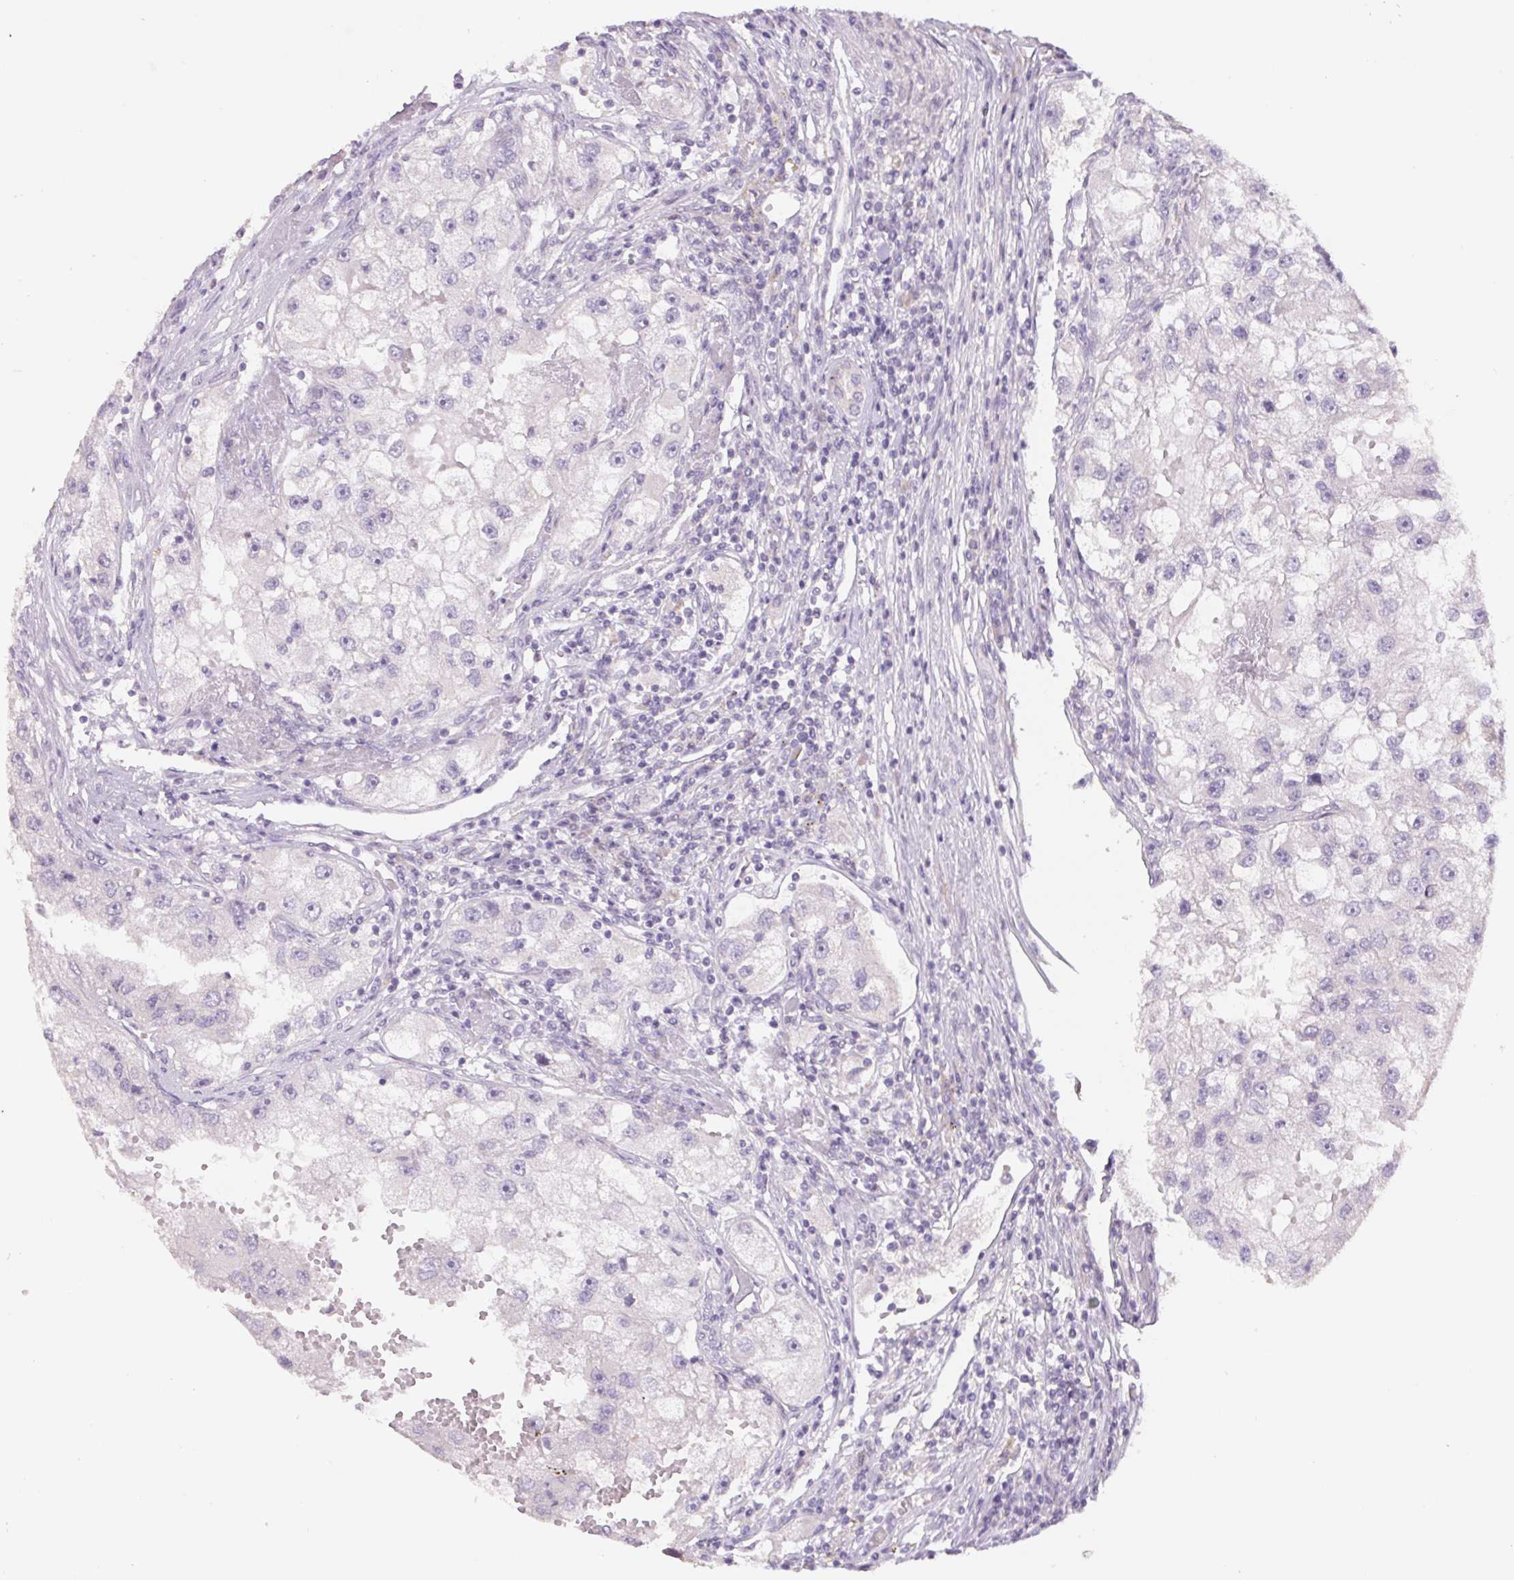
{"staining": {"intensity": "negative", "quantity": "none", "location": "none"}, "tissue": "renal cancer", "cell_type": "Tumor cells", "image_type": "cancer", "snomed": [{"axis": "morphology", "description": "Adenocarcinoma, NOS"}, {"axis": "topography", "description": "Kidney"}], "caption": "There is no significant staining in tumor cells of adenocarcinoma (renal).", "gene": "PNMA8B", "patient": {"sex": "male", "age": 63}}